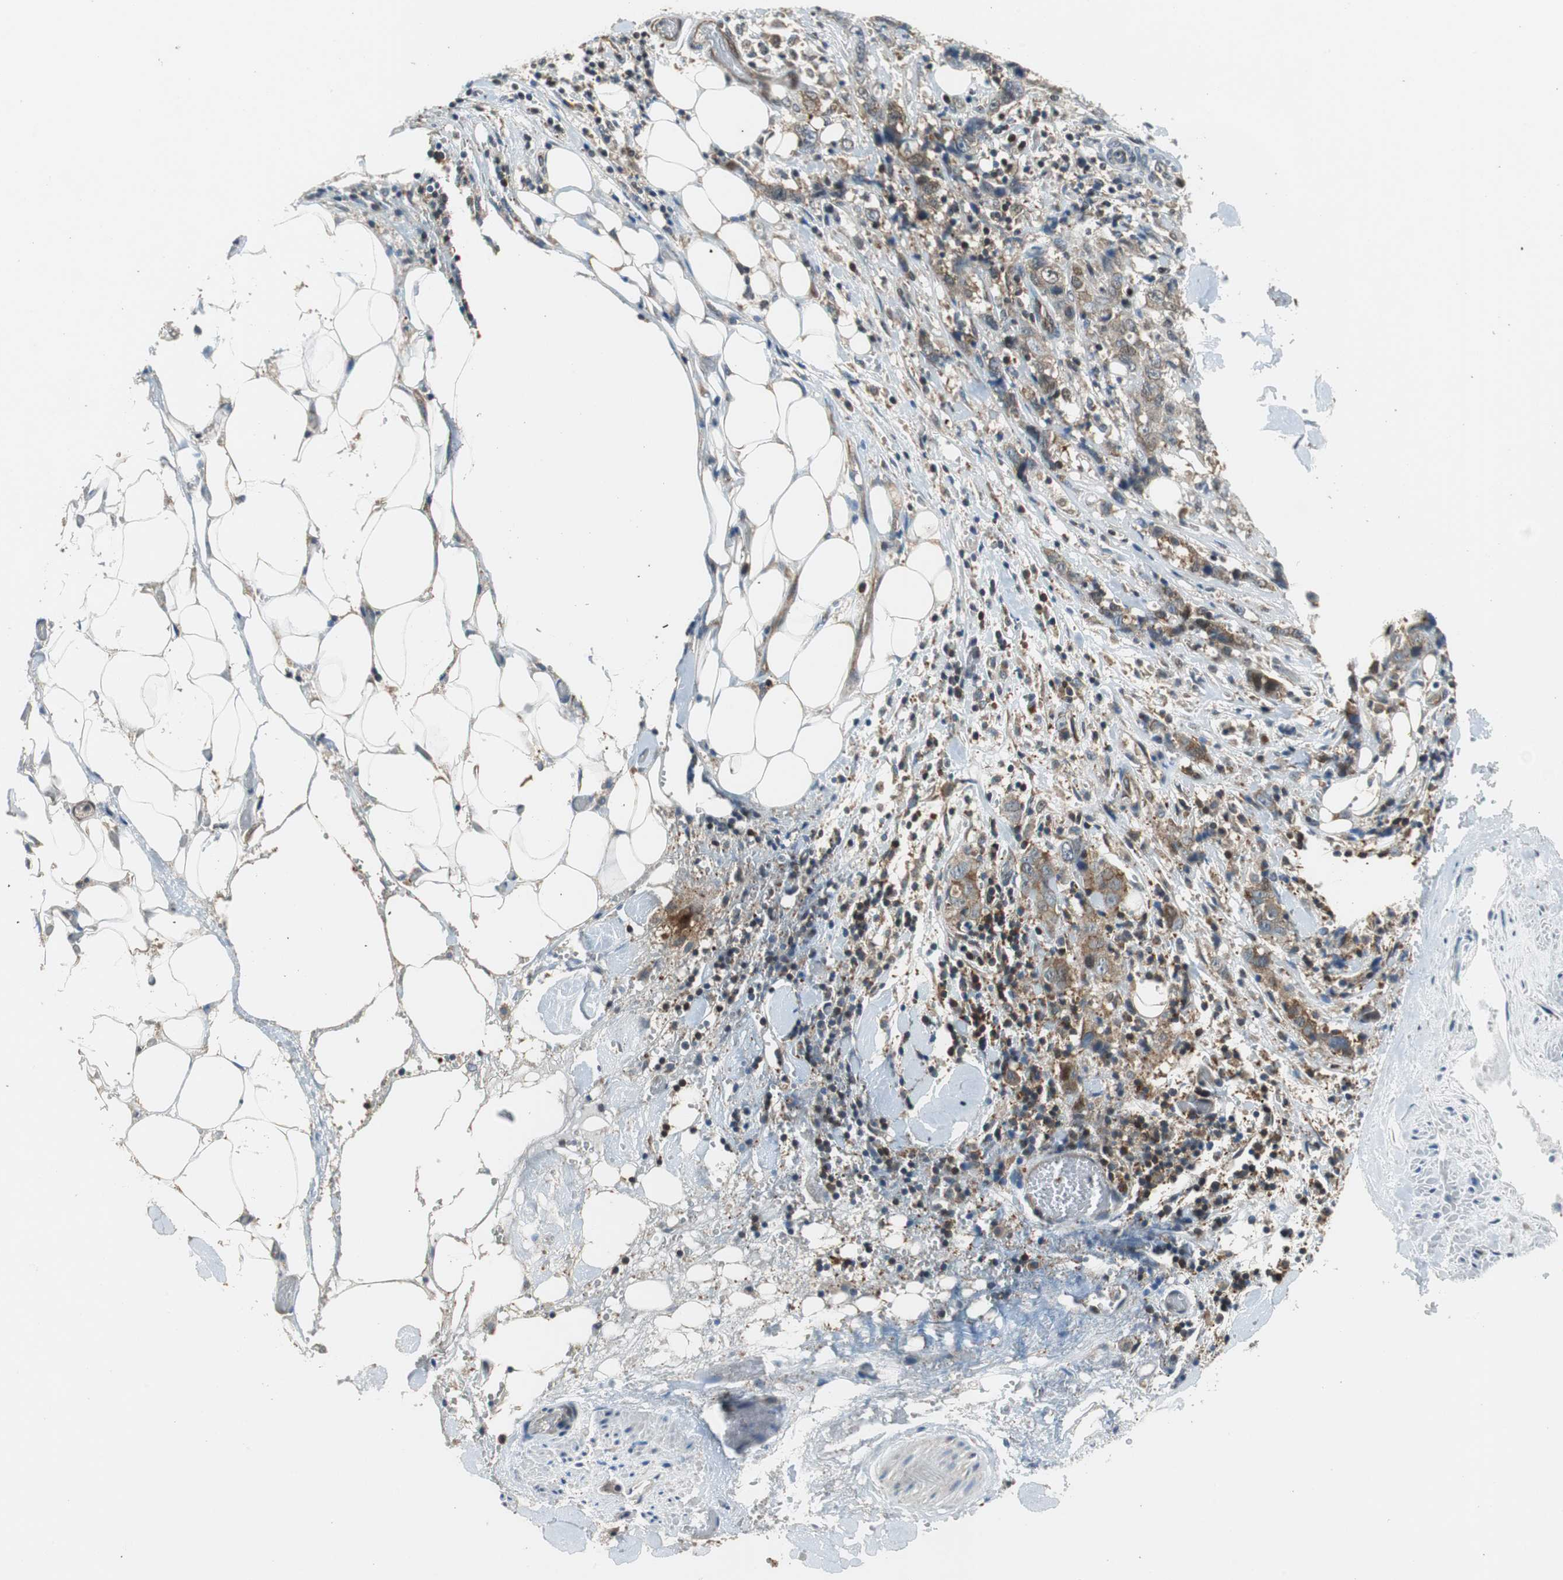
{"staining": {"intensity": "weak", "quantity": ">75%", "location": "cytoplasmic/membranous"}, "tissue": "stomach cancer", "cell_type": "Tumor cells", "image_type": "cancer", "snomed": [{"axis": "morphology", "description": "Adenocarcinoma, NOS"}, {"axis": "topography", "description": "Stomach"}], "caption": "A brown stain highlights weak cytoplasmic/membranous expression of a protein in human stomach cancer (adenocarcinoma) tumor cells.", "gene": "GSDMD", "patient": {"sex": "male", "age": 48}}